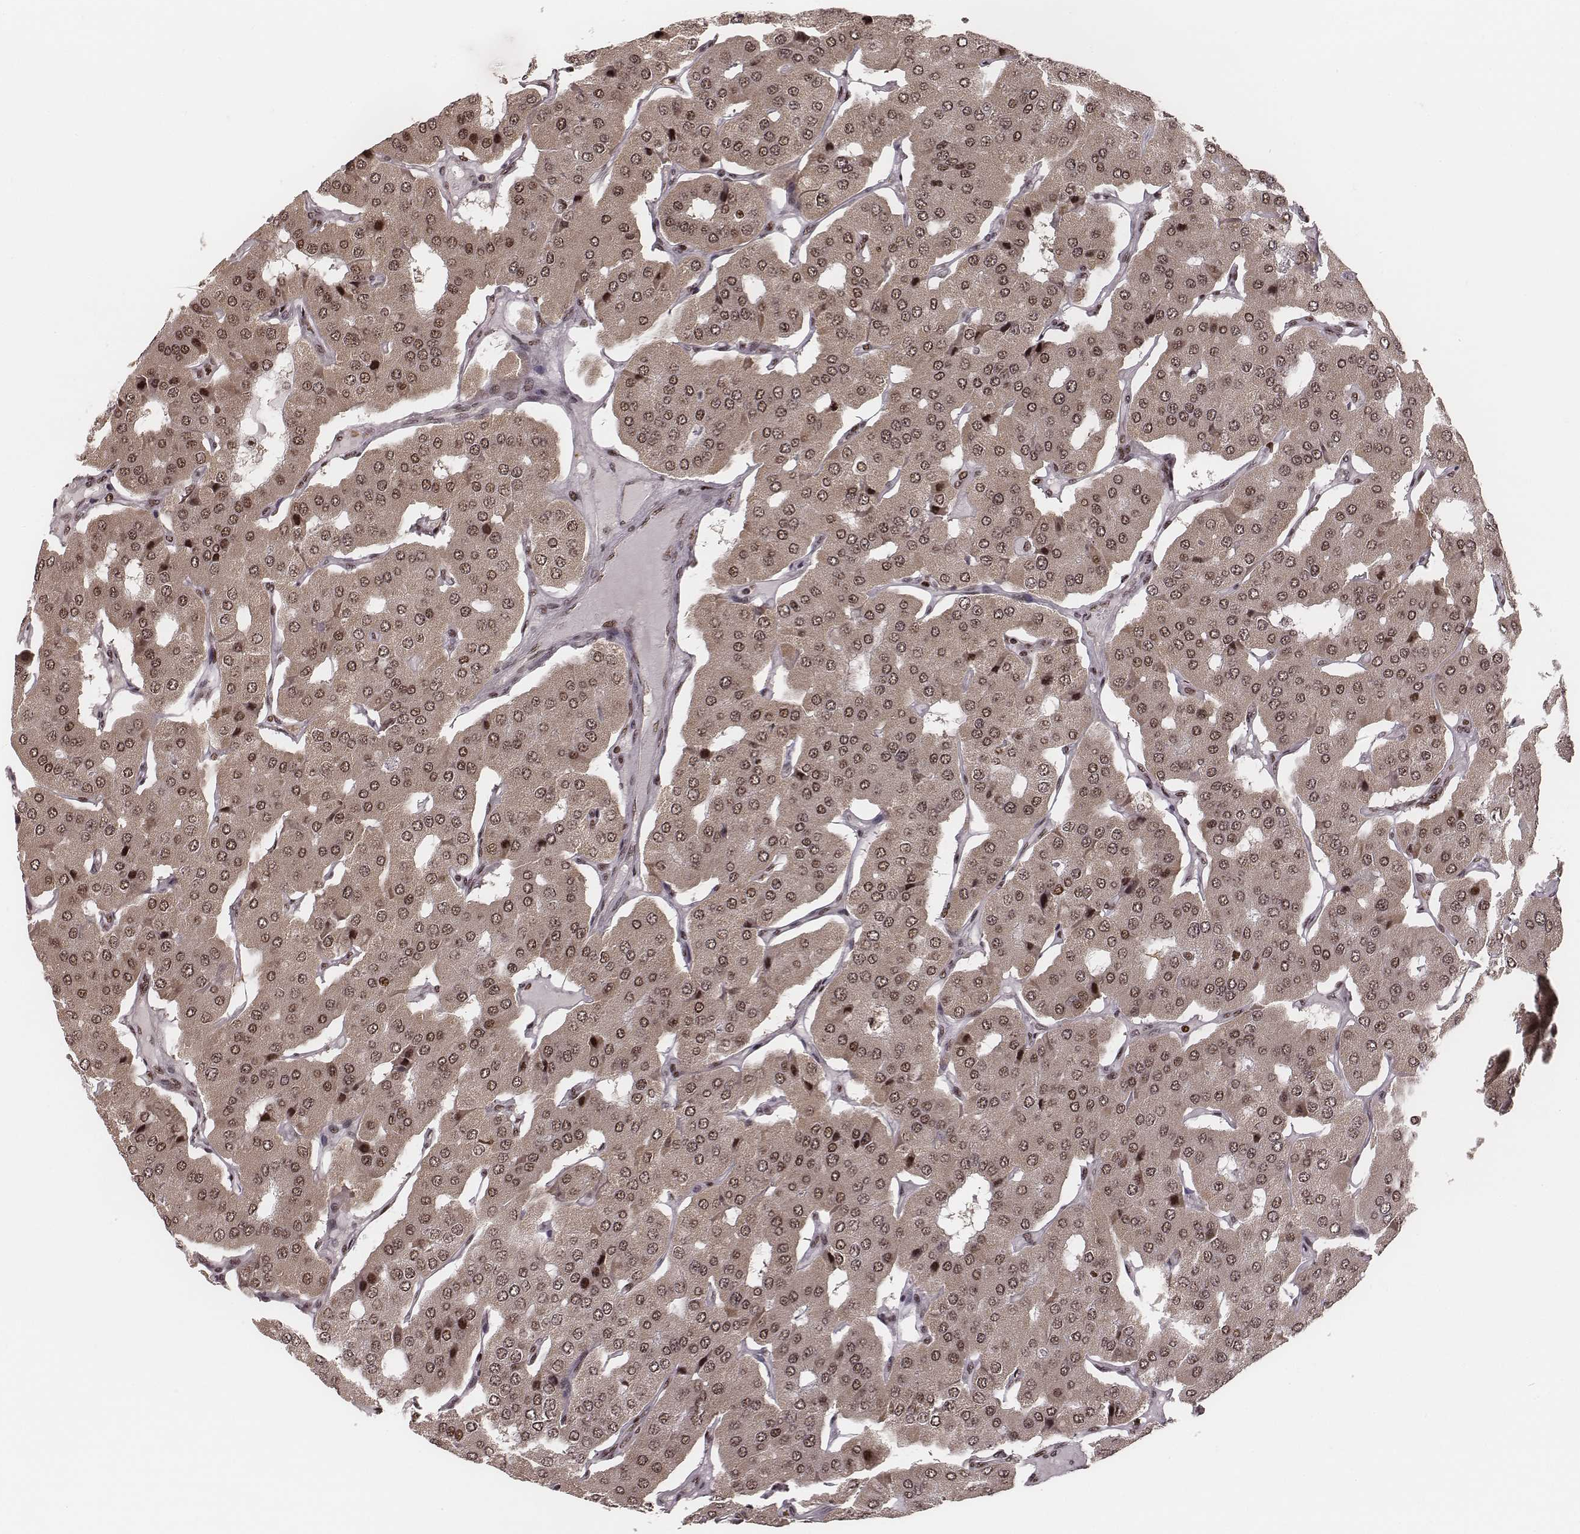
{"staining": {"intensity": "moderate", "quantity": "<25%", "location": "cytoplasmic/membranous,nuclear"}, "tissue": "parathyroid gland", "cell_type": "Glandular cells", "image_type": "normal", "snomed": [{"axis": "morphology", "description": "Normal tissue, NOS"}, {"axis": "morphology", "description": "Adenoma, NOS"}, {"axis": "topography", "description": "Parathyroid gland"}], "caption": "Immunohistochemical staining of benign human parathyroid gland shows low levels of moderate cytoplasmic/membranous,nuclear staining in about <25% of glandular cells.", "gene": "VRK3", "patient": {"sex": "female", "age": 86}}